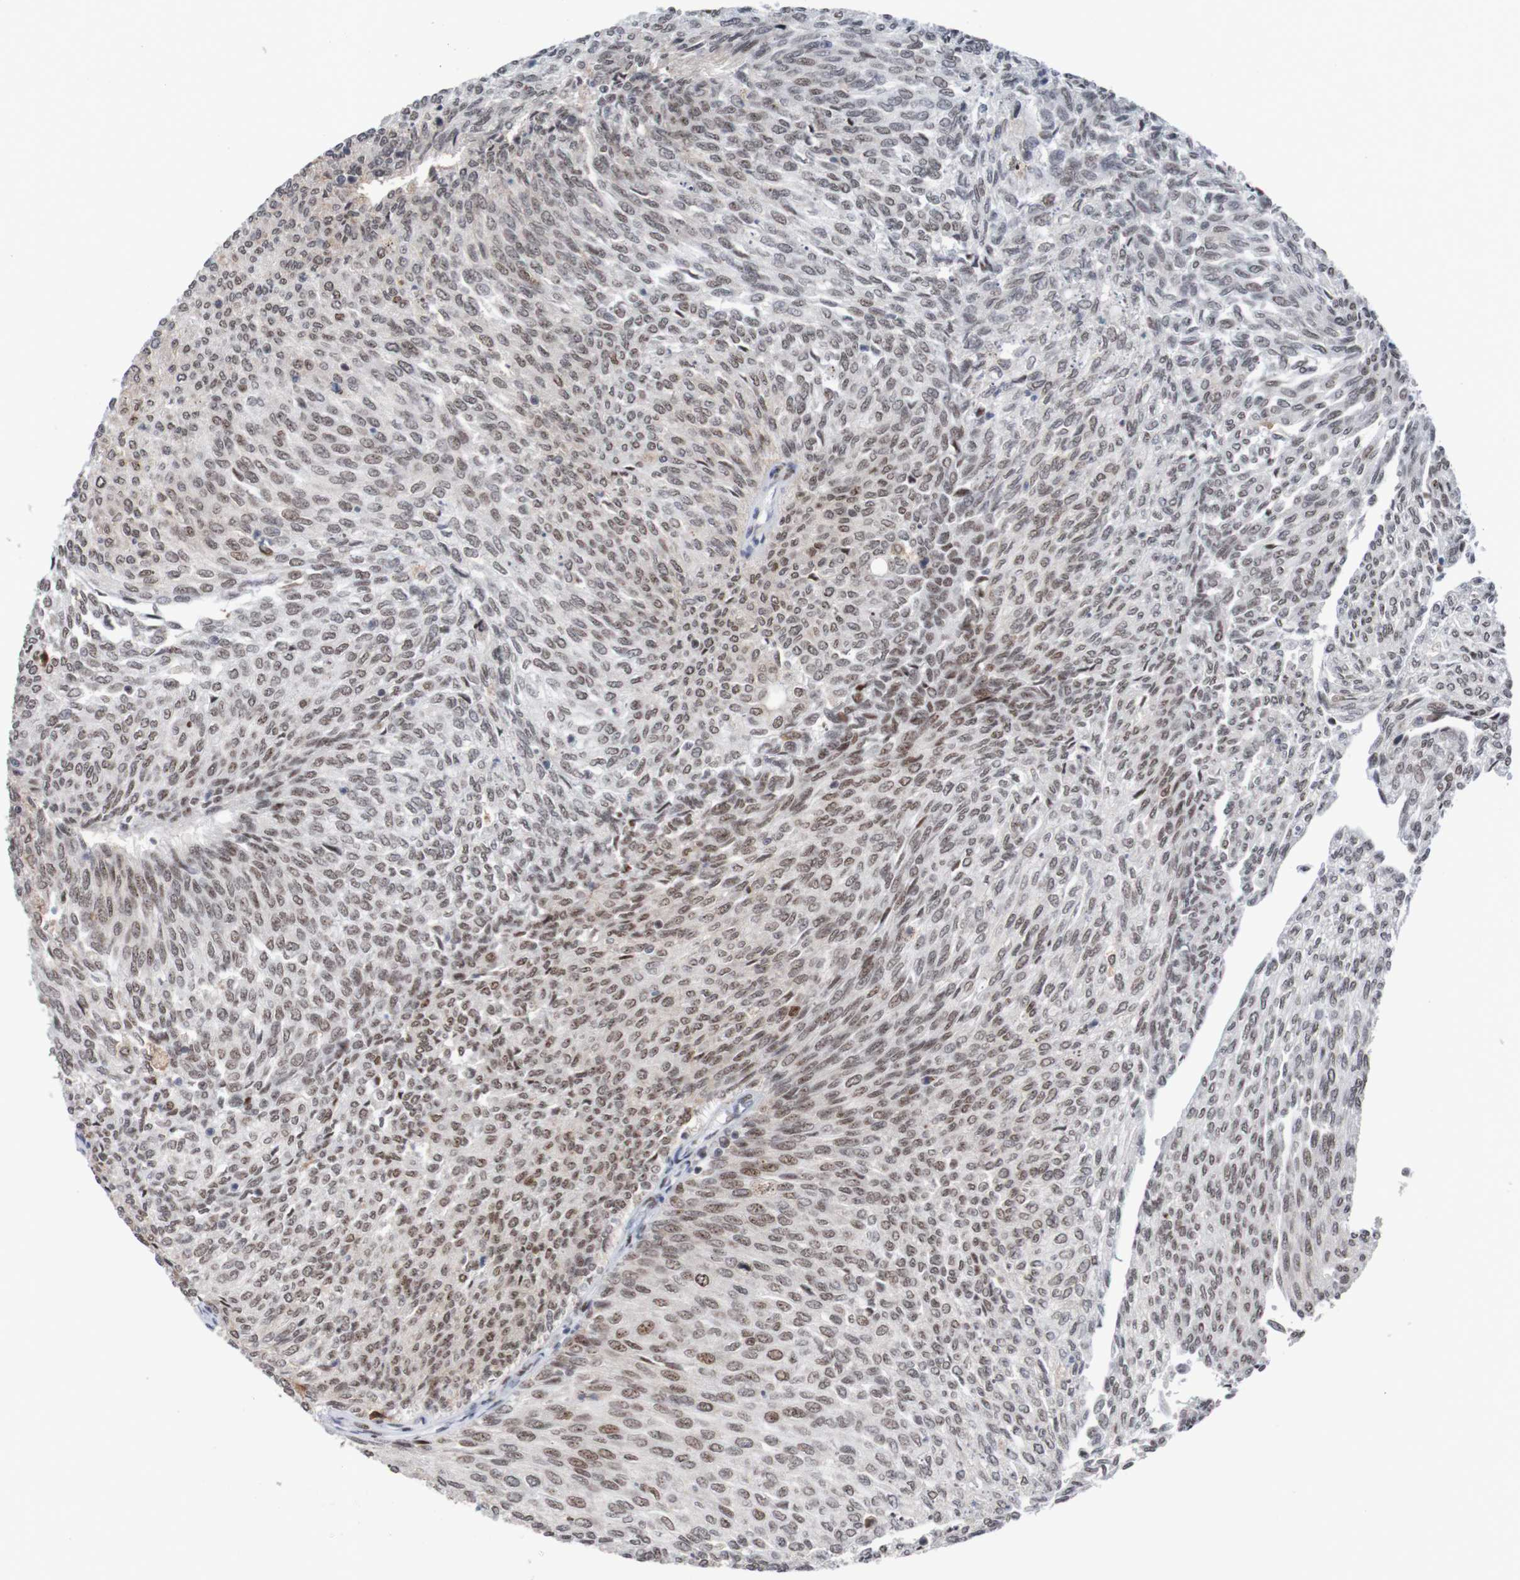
{"staining": {"intensity": "weak", "quantity": ">75%", "location": "nuclear"}, "tissue": "urothelial cancer", "cell_type": "Tumor cells", "image_type": "cancer", "snomed": [{"axis": "morphology", "description": "Urothelial carcinoma, Low grade"}, {"axis": "topography", "description": "Urinary bladder"}], "caption": "This is an image of IHC staining of urothelial cancer, which shows weak expression in the nuclear of tumor cells.", "gene": "CDC5L", "patient": {"sex": "female", "age": 79}}